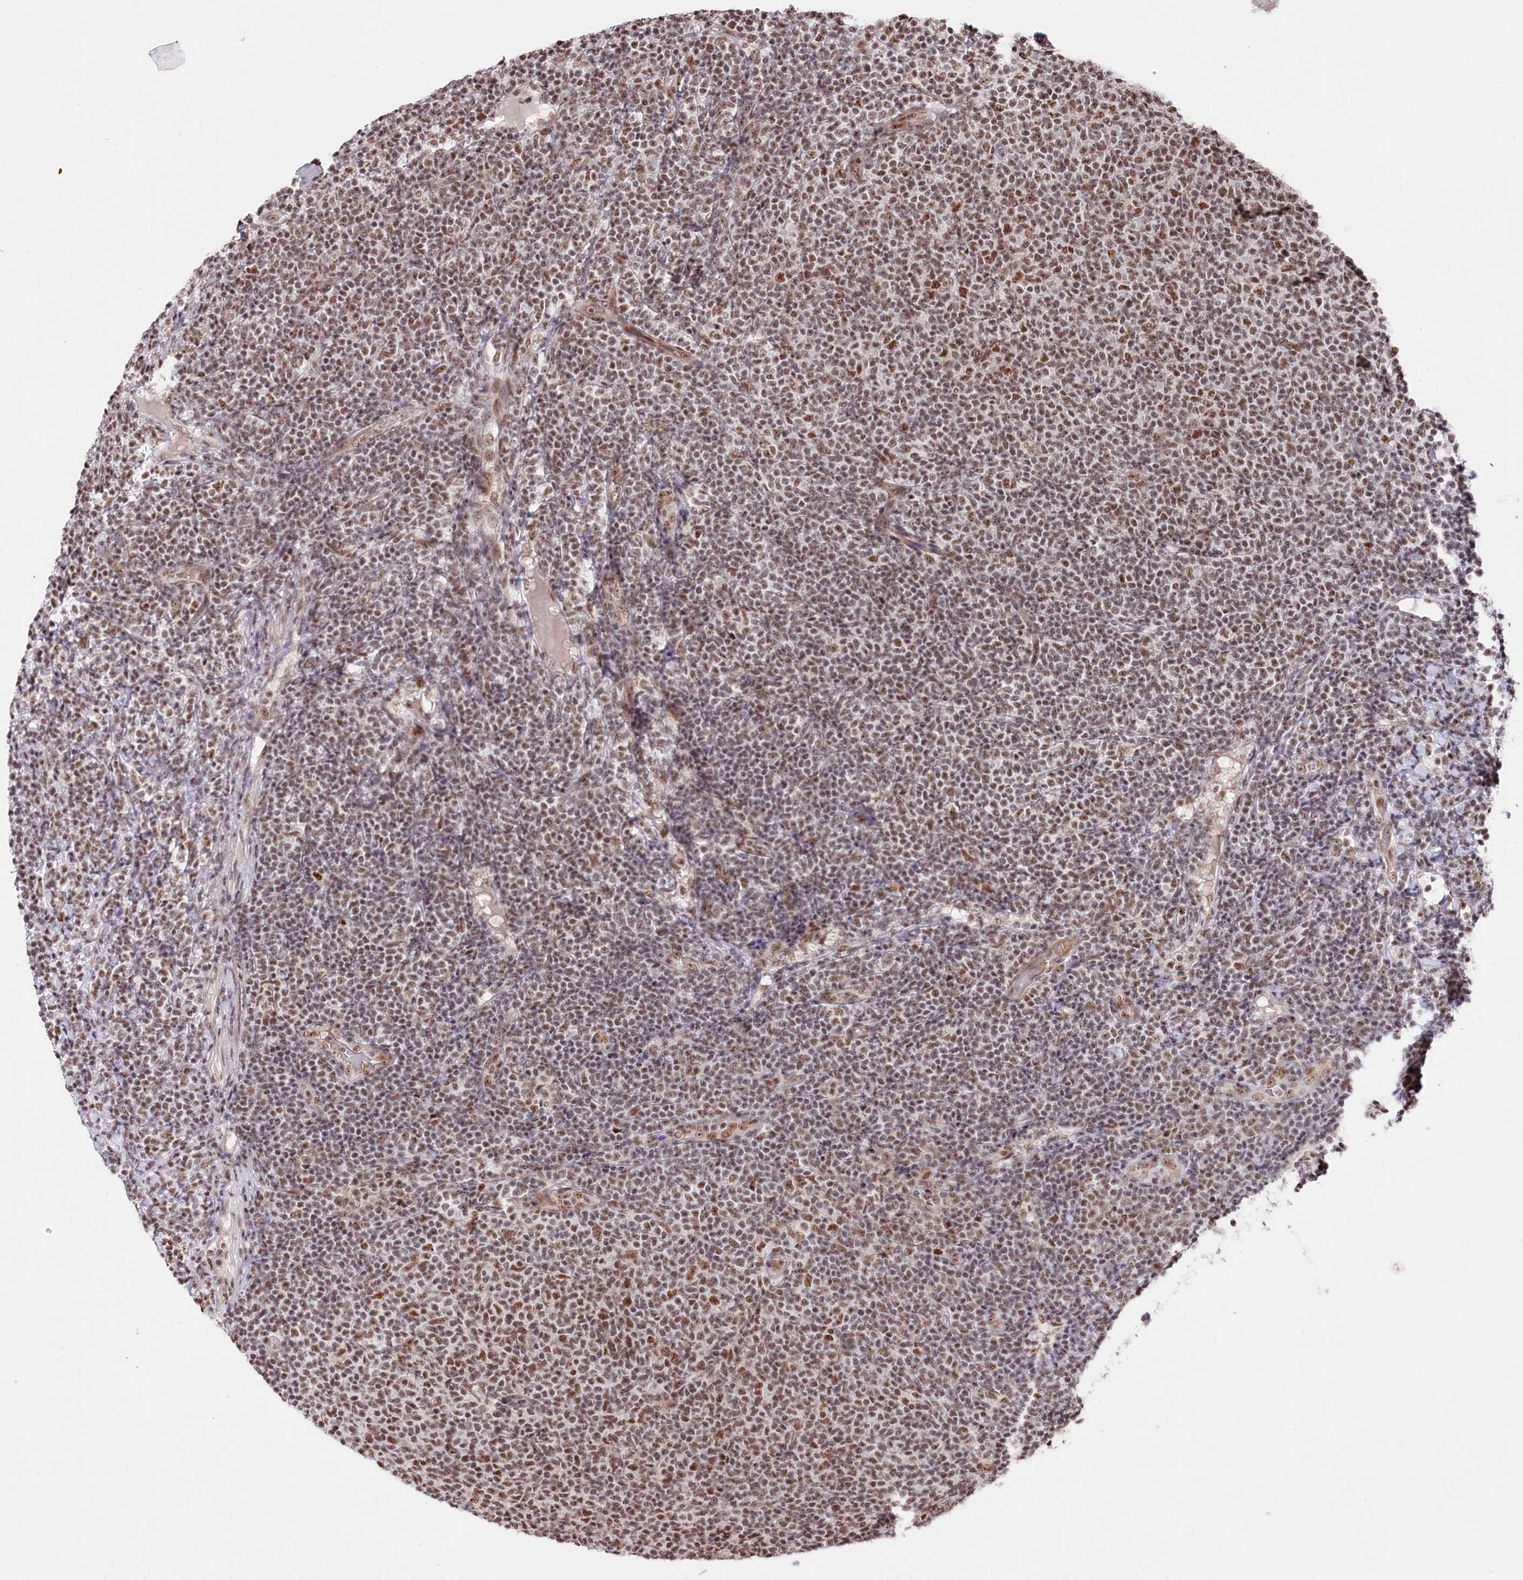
{"staining": {"intensity": "moderate", "quantity": ">75%", "location": "nuclear"}, "tissue": "lymphoma", "cell_type": "Tumor cells", "image_type": "cancer", "snomed": [{"axis": "morphology", "description": "Malignant lymphoma, non-Hodgkin's type, Low grade"}, {"axis": "topography", "description": "Lymph node"}], "caption": "Tumor cells show medium levels of moderate nuclear expression in about >75% of cells in low-grade malignant lymphoma, non-Hodgkin's type.", "gene": "POLR2H", "patient": {"sex": "male", "age": 66}}